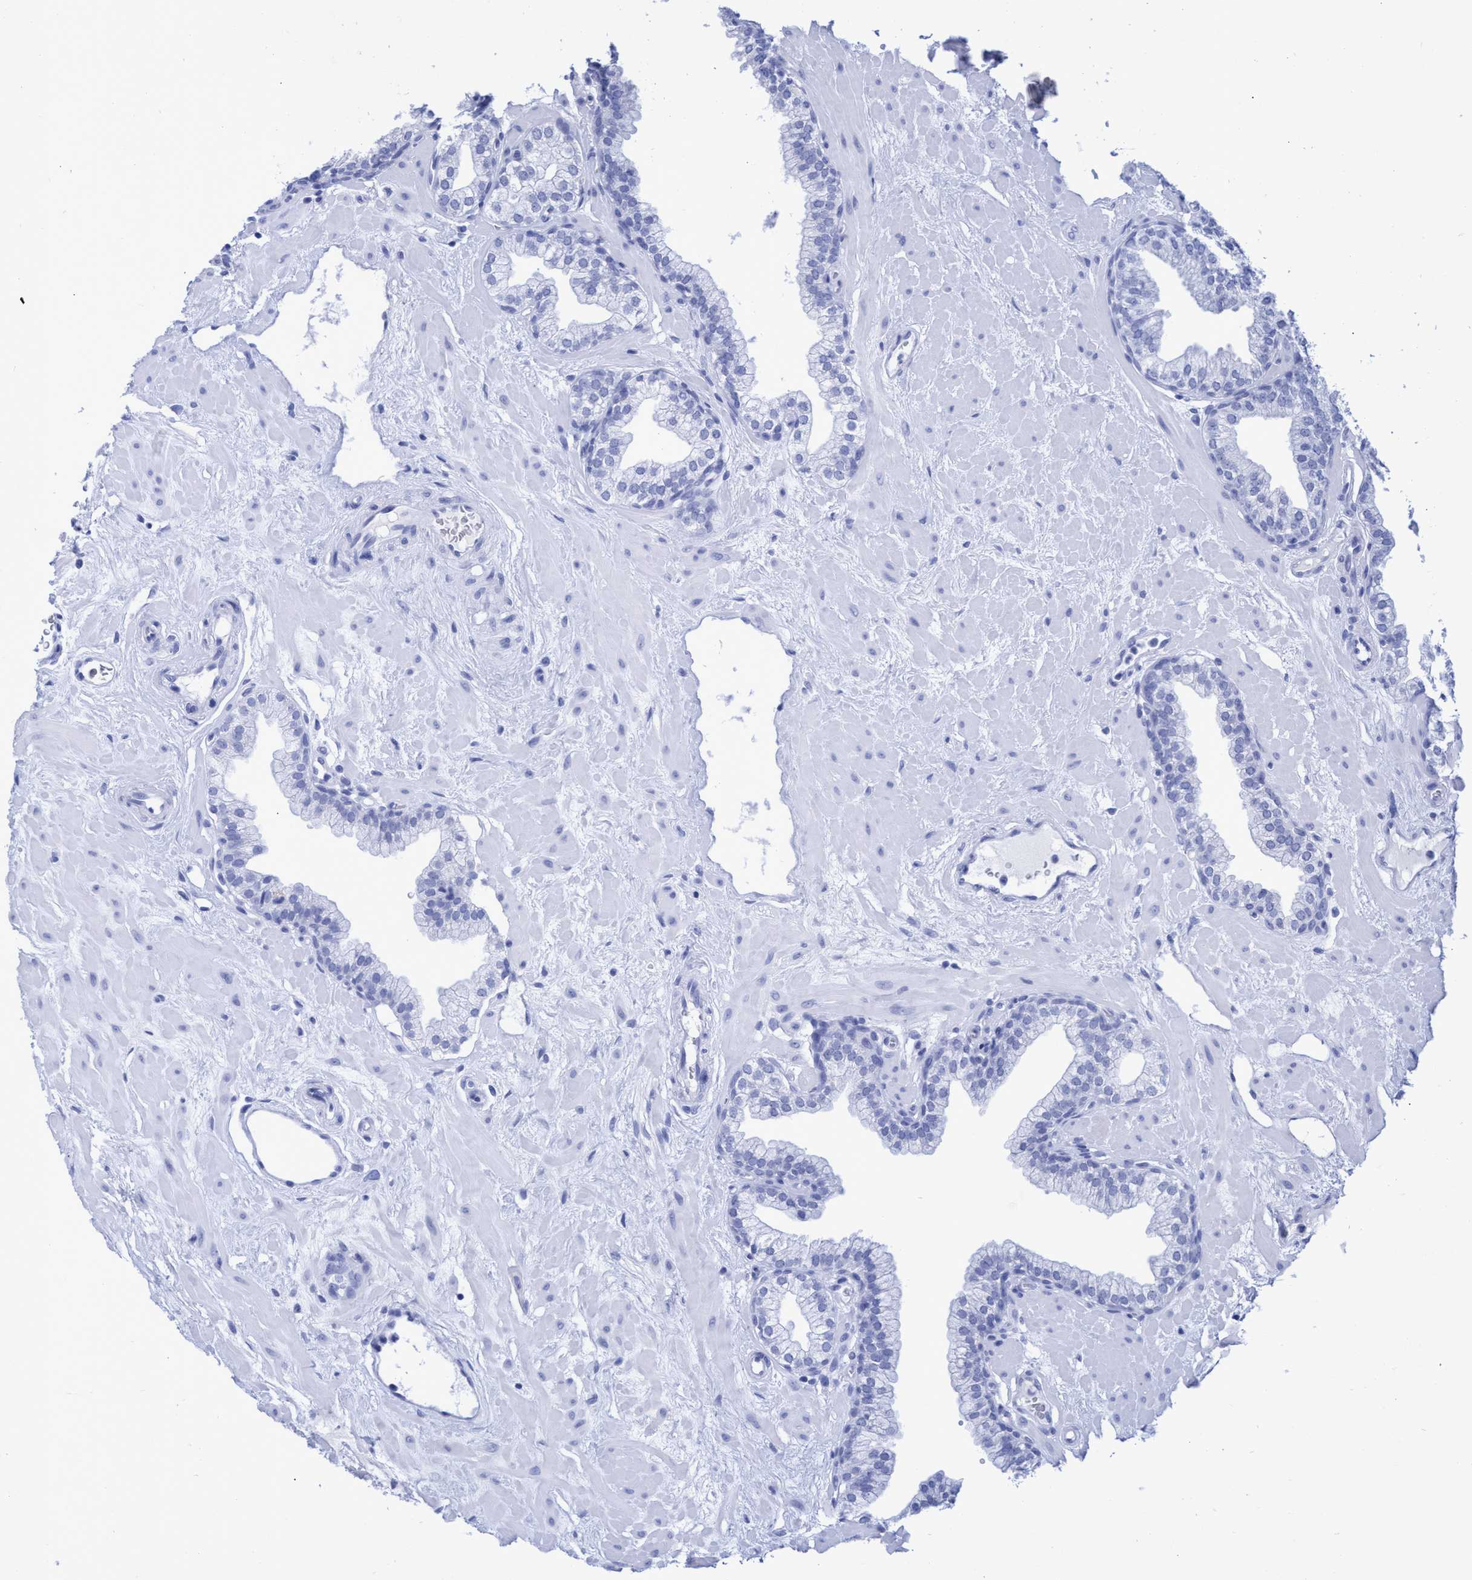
{"staining": {"intensity": "negative", "quantity": "none", "location": "none"}, "tissue": "prostate", "cell_type": "Glandular cells", "image_type": "normal", "snomed": [{"axis": "morphology", "description": "Normal tissue, NOS"}, {"axis": "morphology", "description": "Urothelial carcinoma, Low grade"}, {"axis": "topography", "description": "Urinary bladder"}, {"axis": "topography", "description": "Prostate"}], "caption": "DAB immunohistochemical staining of benign prostate demonstrates no significant staining in glandular cells.", "gene": "INSL6", "patient": {"sex": "male", "age": 60}}